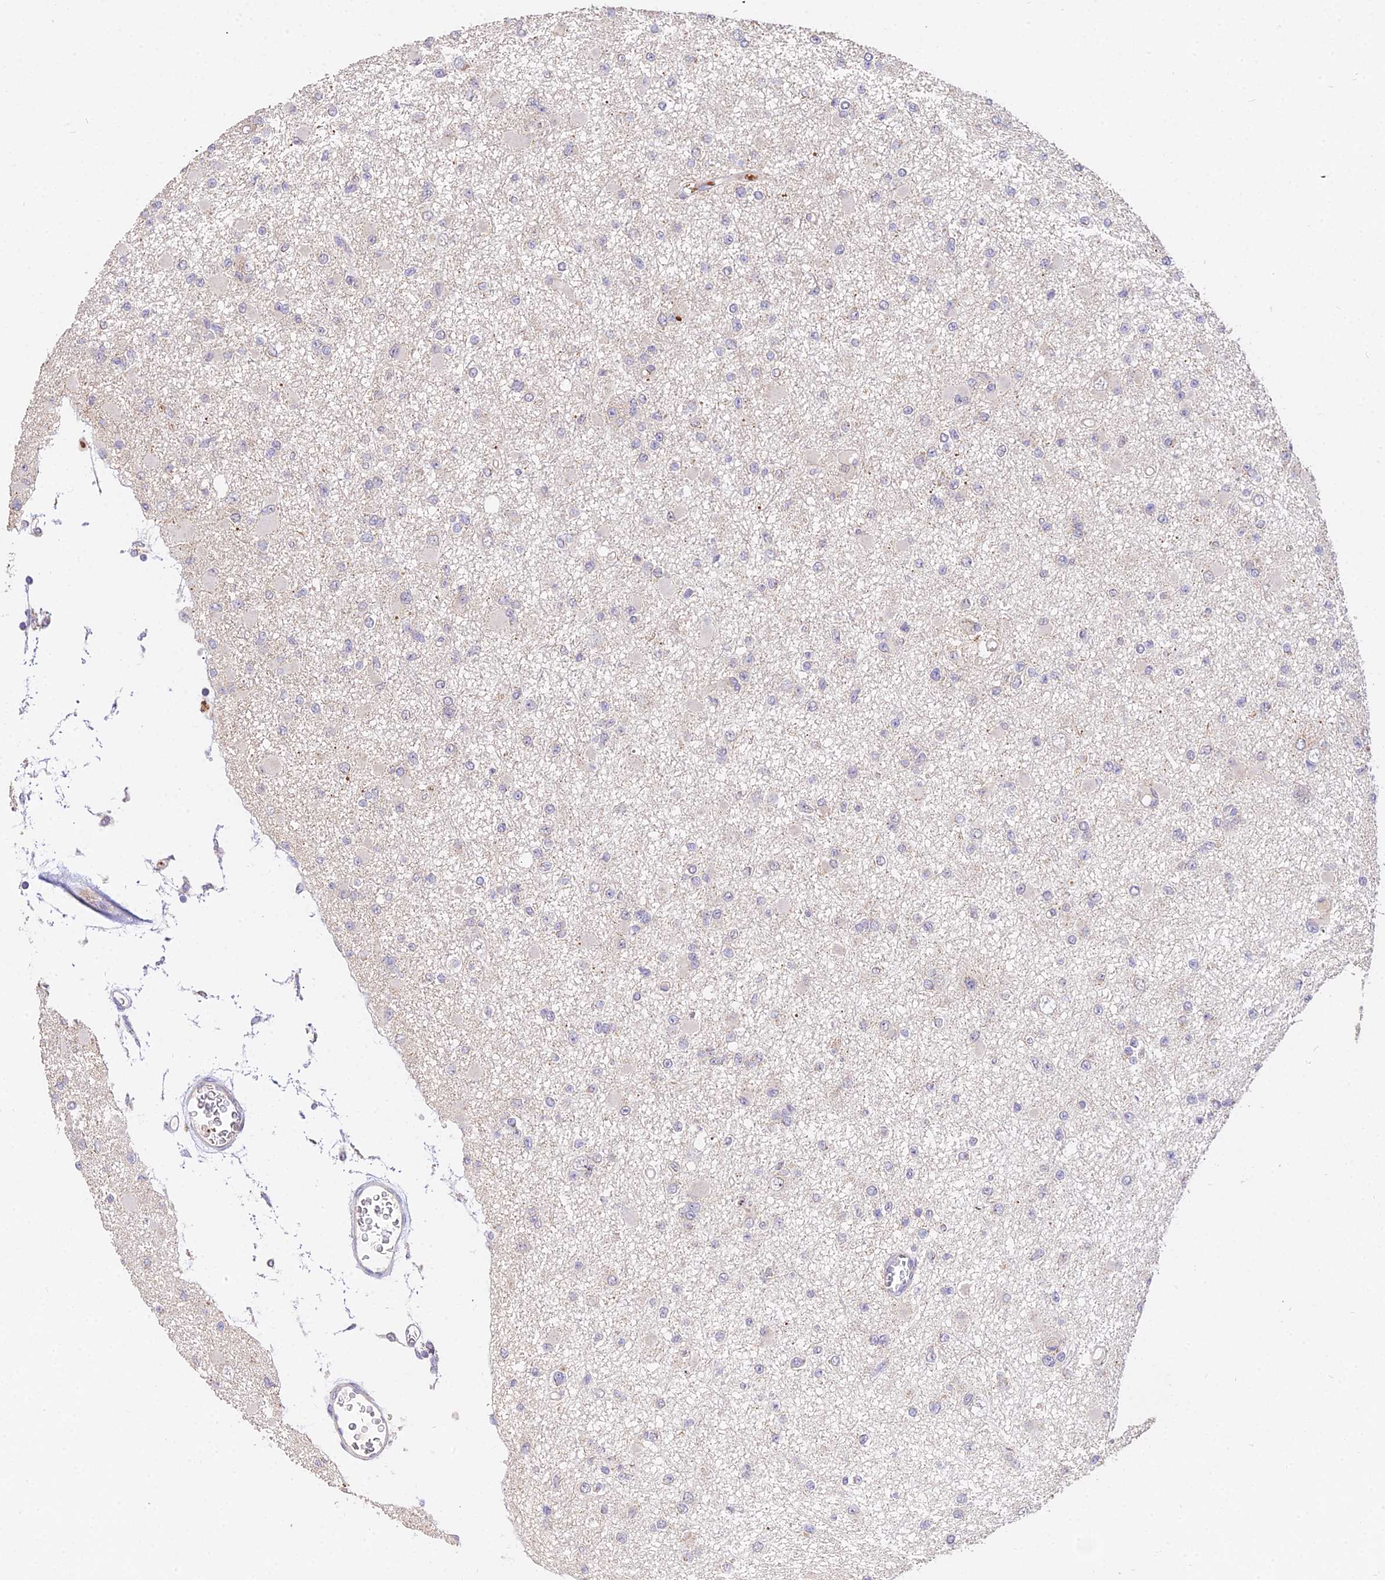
{"staining": {"intensity": "negative", "quantity": "none", "location": "none"}, "tissue": "glioma", "cell_type": "Tumor cells", "image_type": "cancer", "snomed": [{"axis": "morphology", "description": "Glioma, malignant, Low grade"}, {"axis": "topography", "description": "Brain"}], "caption": "High power microscopy micrograph of an immunohistochemistry (IHC) histopathology image of glioma, revealing no significant positivity in tumor cells. (Brightfield microscopy of DAB (3,3'-diaminobenzidine) IHC at high magnification).", "gene": "WDR5B", "patient": {"sex": "female", "age": 22}}